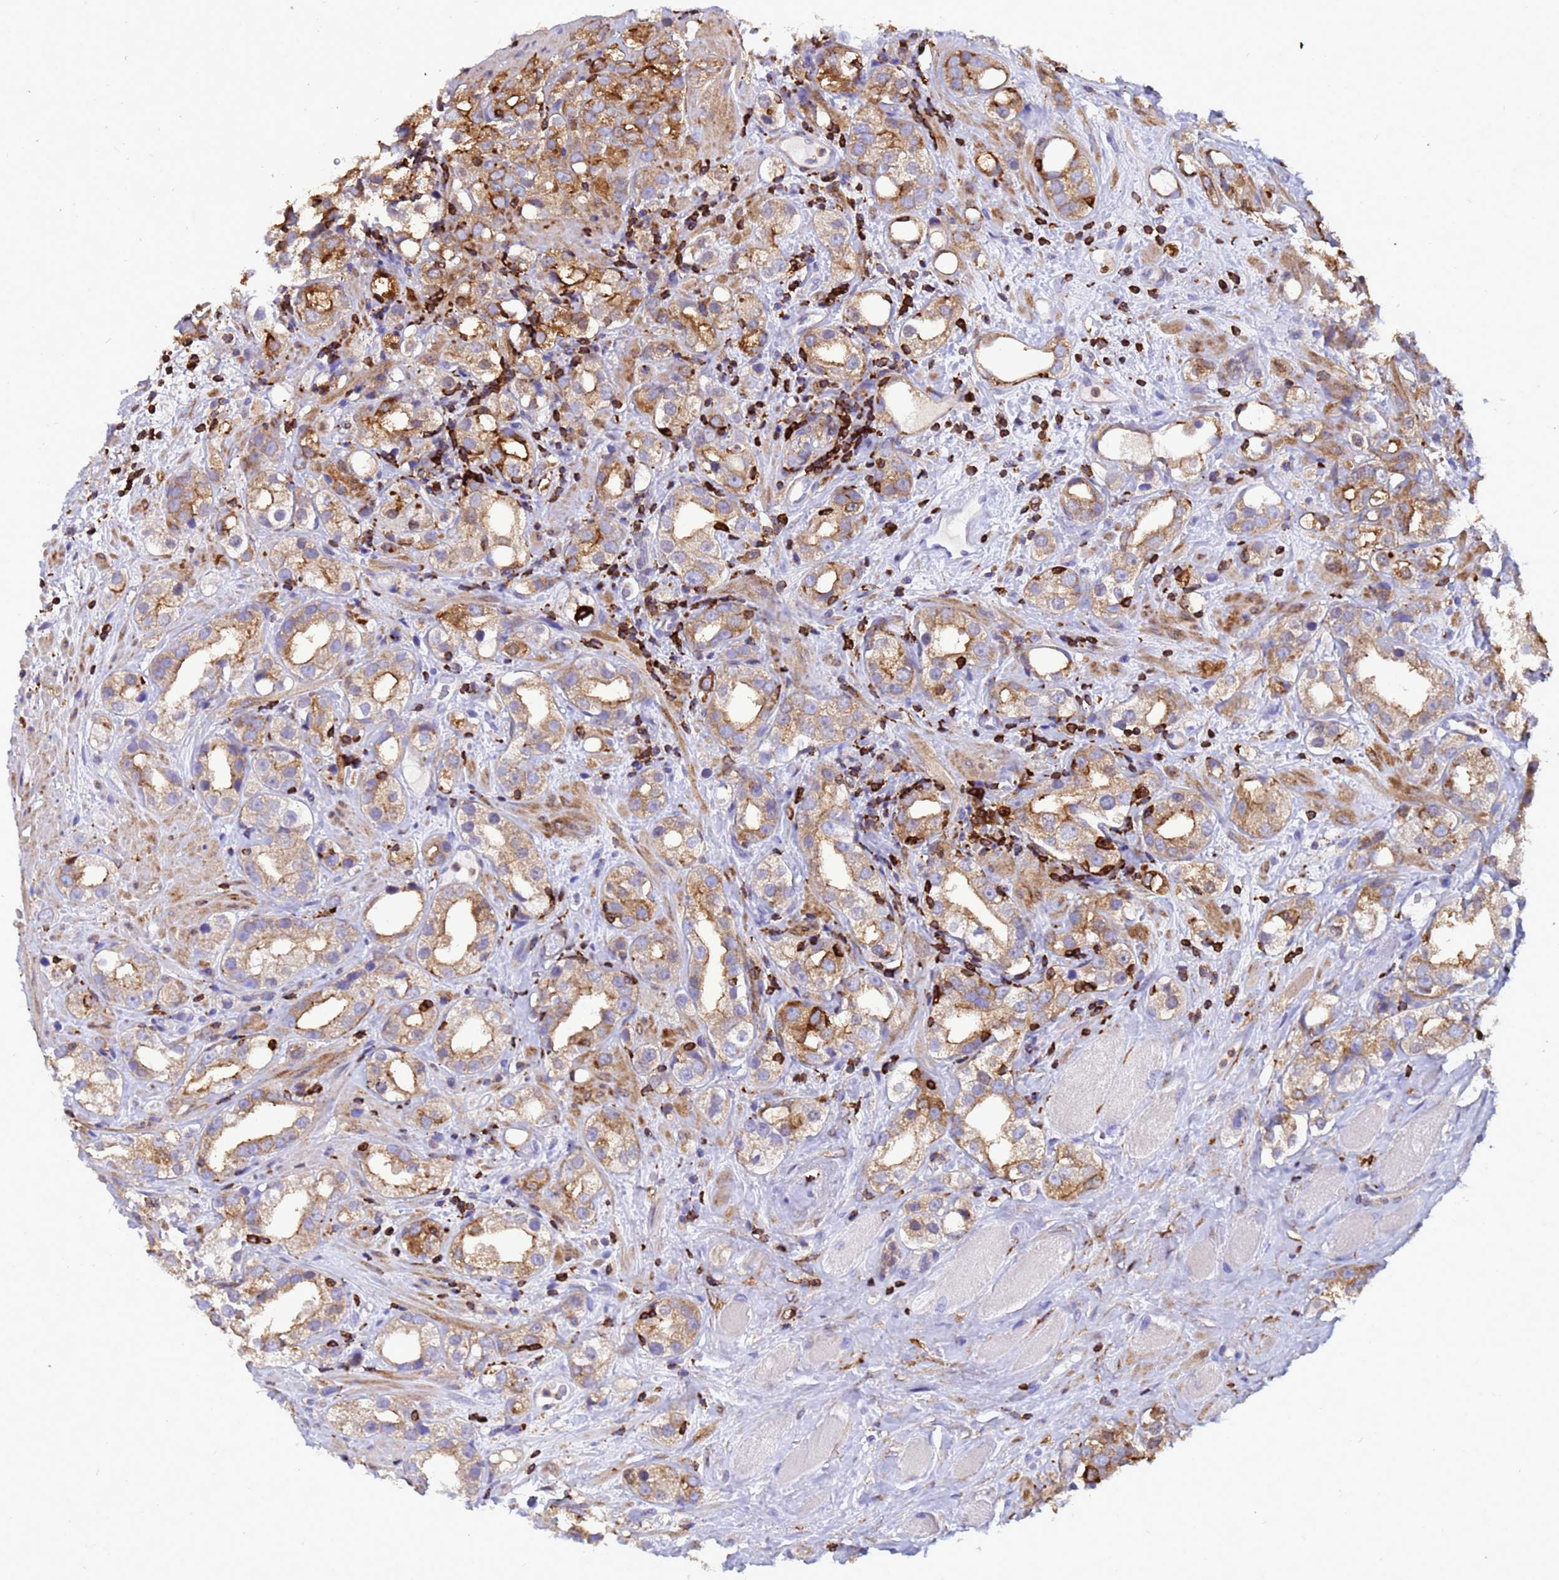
{"staining": {"intensity": "moderate", "quantity": ">75%", "location": "cytoplasmic/membranous"}, "tissue": "prostate cancer", "cell_type": "Tumor cells", "image_type": "cancer", "snomed": [{"axis": "morphology", "description": "Adenocarcinoma, NOS"}, {"axis": "topography", "description": "Prostate"}], "caption": "Prostate cancer (adenocarcinoma) was stained to show a protein in brown. There is medium levels of moderate cytoplasmic/membranous staining in about >75% of tumor cells.", "gene": "EZR", "patient": {"sex": "male", "age": 79}}